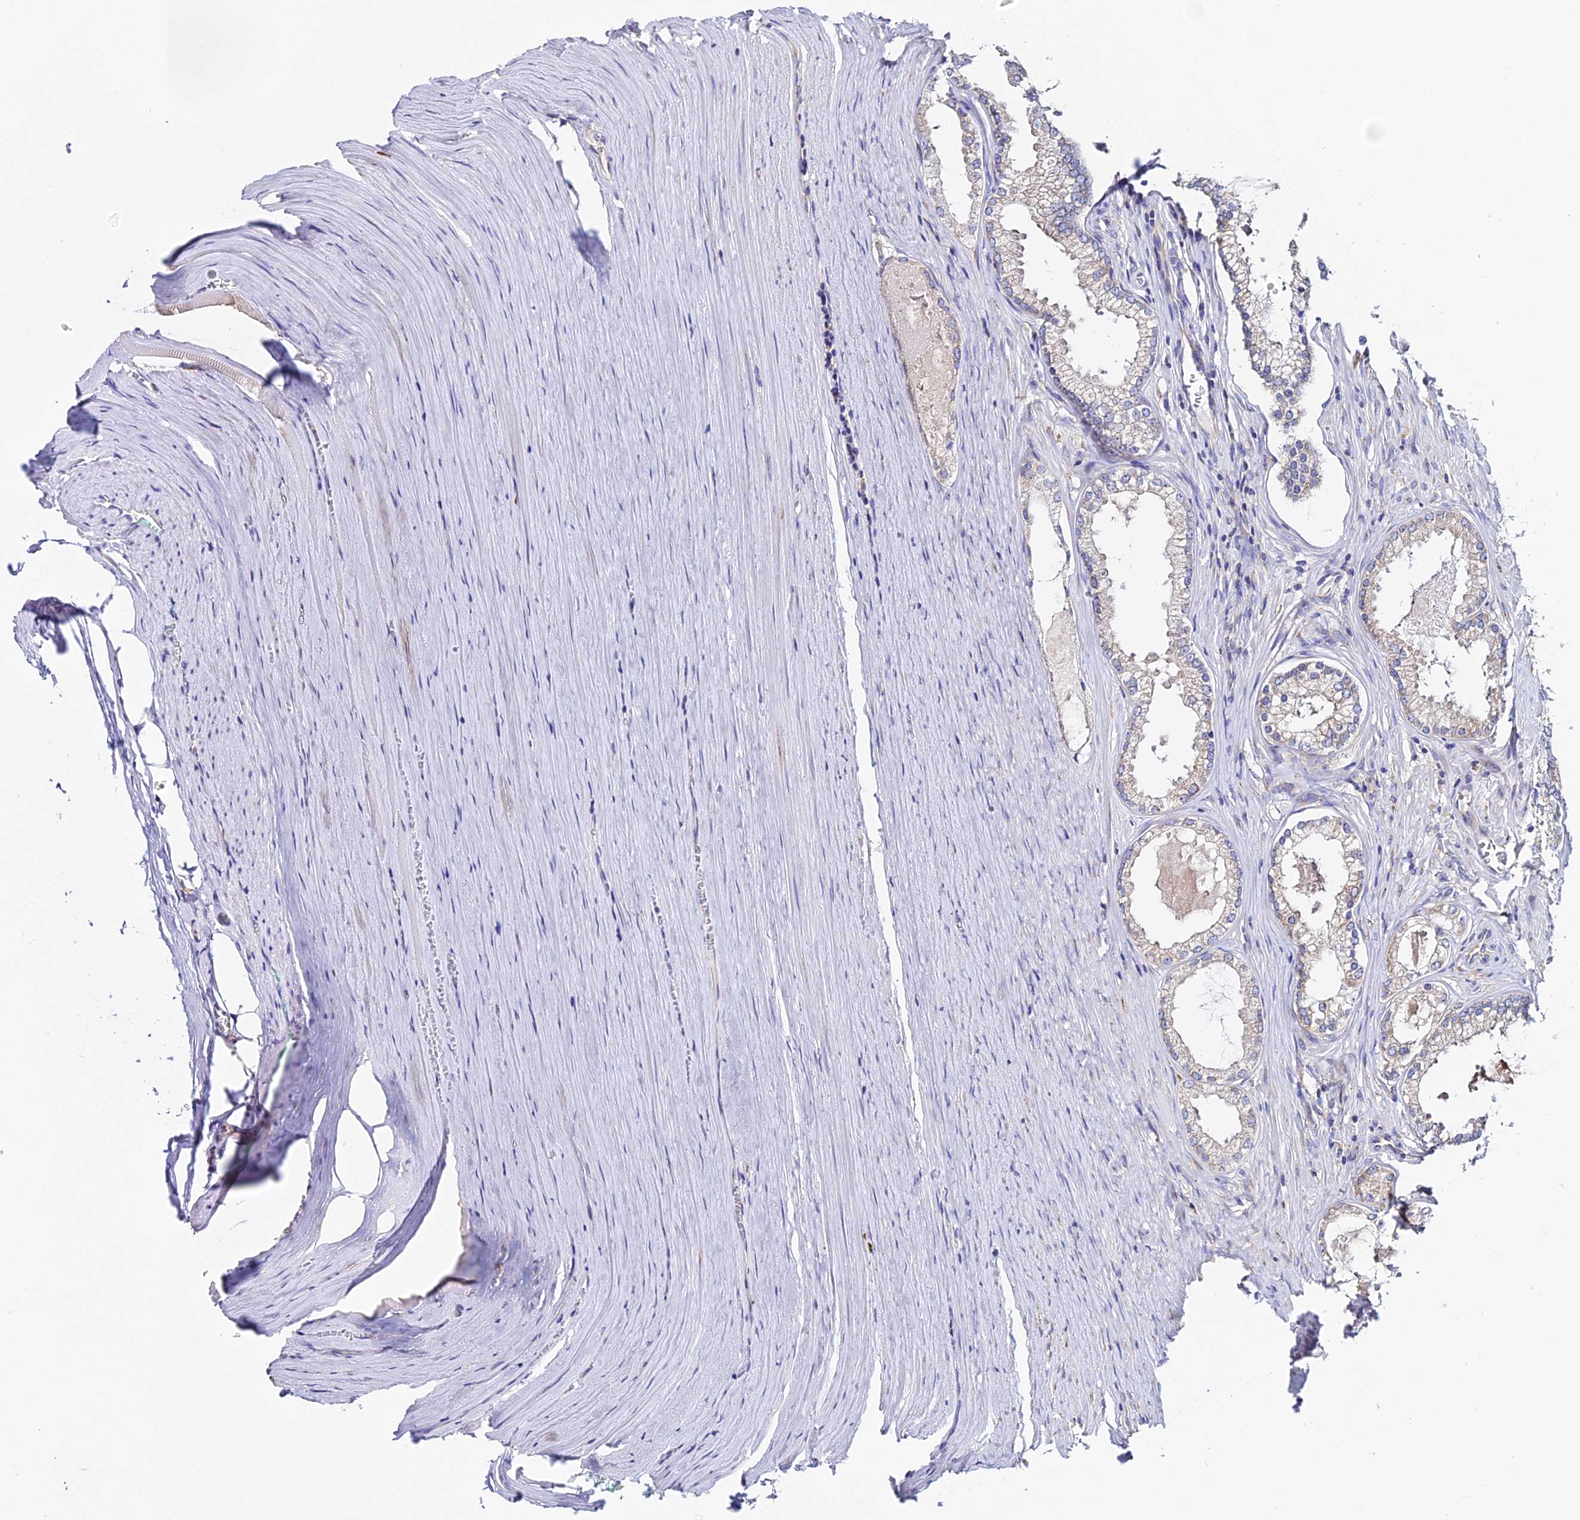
{"staining": {"intensity": "negative", "quantity": "none", "location": "none"}, "tissue": "prostate cancer", "cell_type": "Tumor cells", "image_type": "cancer", "snomed": [{"axis": "morphology", "description": "Adenocarcinoma, High grade"}, {"axis": "topography", "description": "Prostate"}], "caption": "DAB immunohistochemical staining of prostate cancer (high-grade adenocarcinoma) shows no significant staining in tumor cells.", "gene": "EEF1G", "patient": {"sex": "male", "age": 68}}